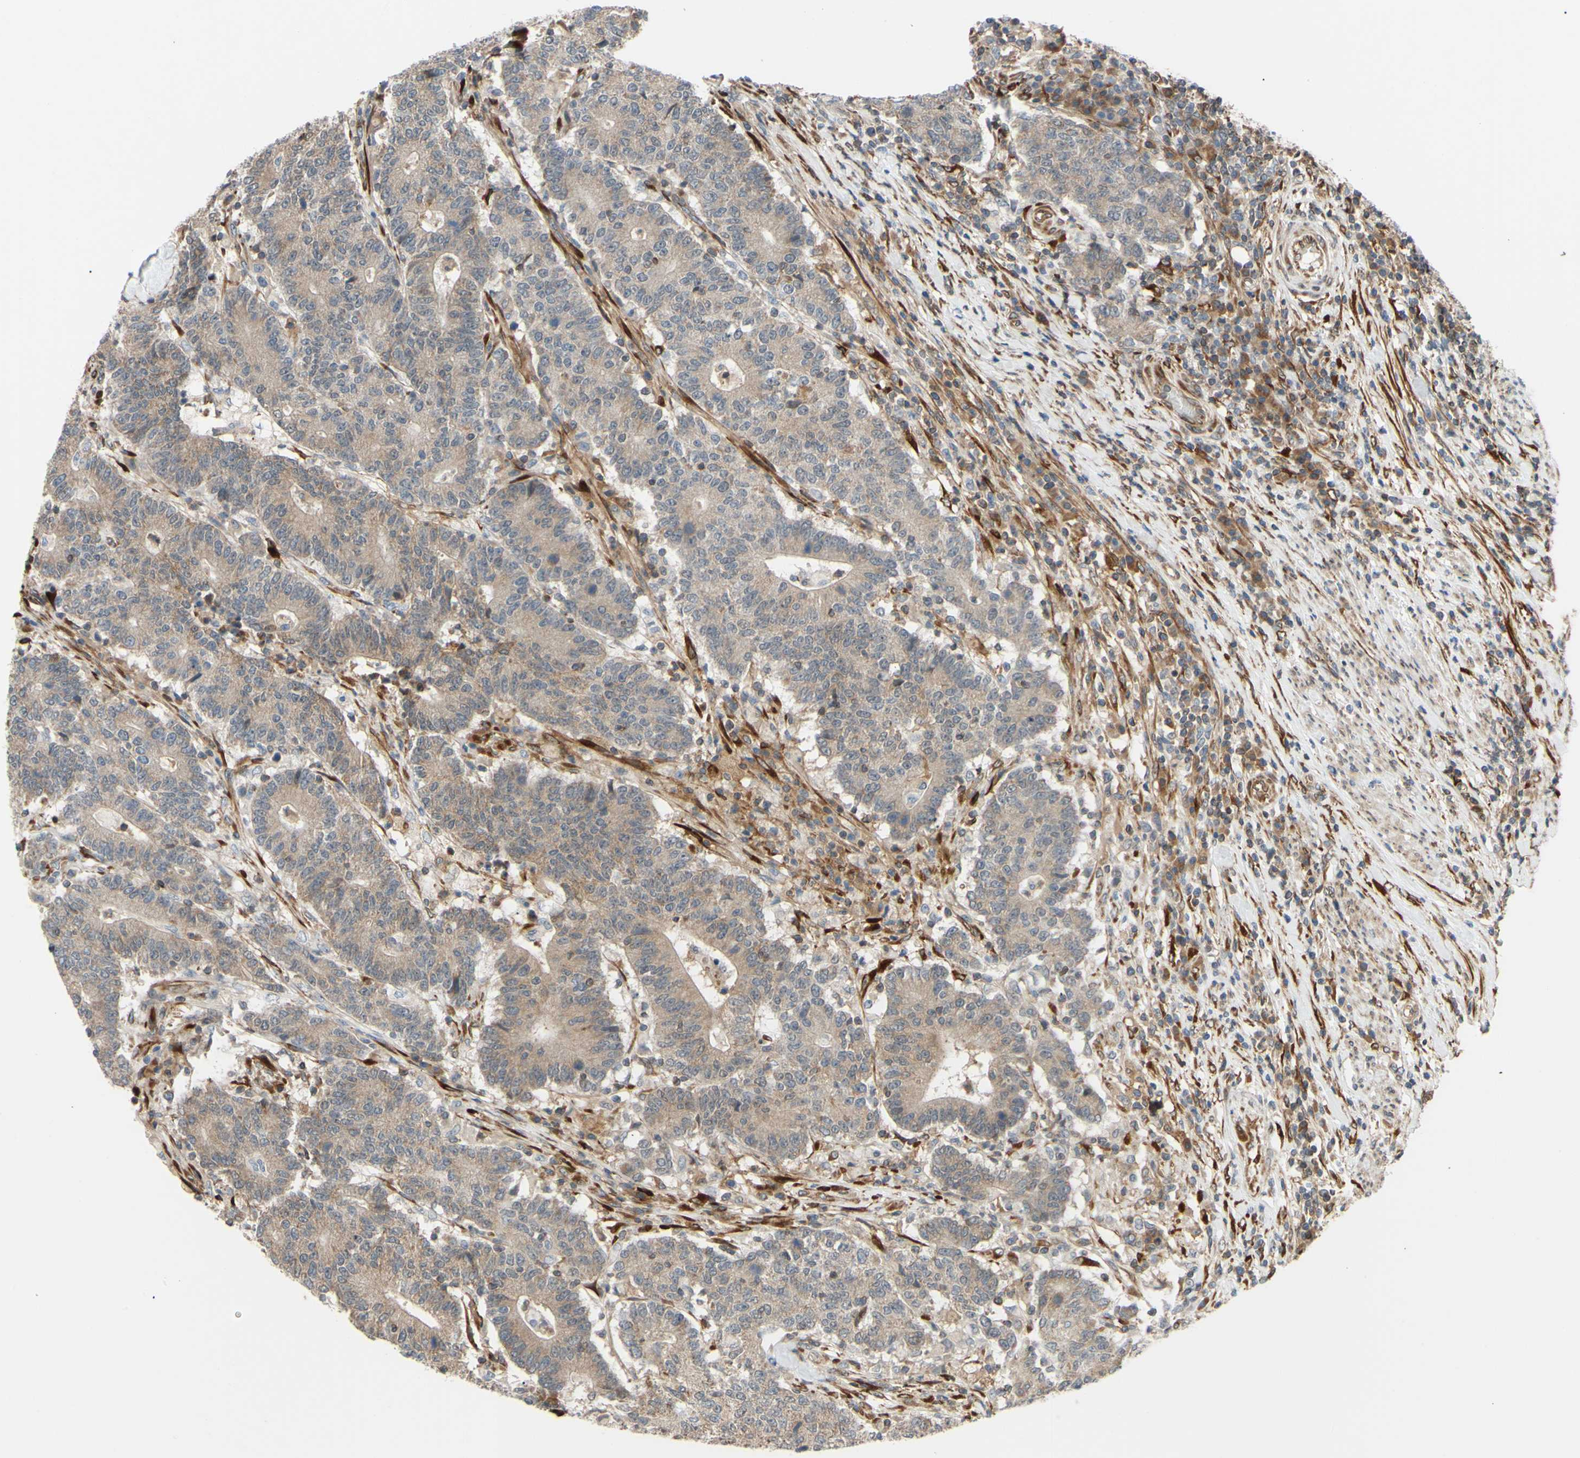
{"staining": {"intensity": "moderate", "quantity": ">75%", "location": "cytoplasmic/membranous"}, "tissue": "colorectal cancer", "cell_type": "Tumor cells", "image_type": "cancer", "snomed": [{"axis": "morphology", "description": "Normal tissue, NOS"}, {"axis": "morphology", "description": "Adenocarcinoma, NOS"}, {"axis": "topography", "description": "Colon"}], "caption": "An immunohistochemistry (IHC) histopathology image of tumor tissue is shown. Protein staining in brown highlights moderate cytoplasmic/membranous positivity in colorectal cancer within tumor cells.", "gene": "PRAF2", "patient": {"sex": "female", "age": 75}}